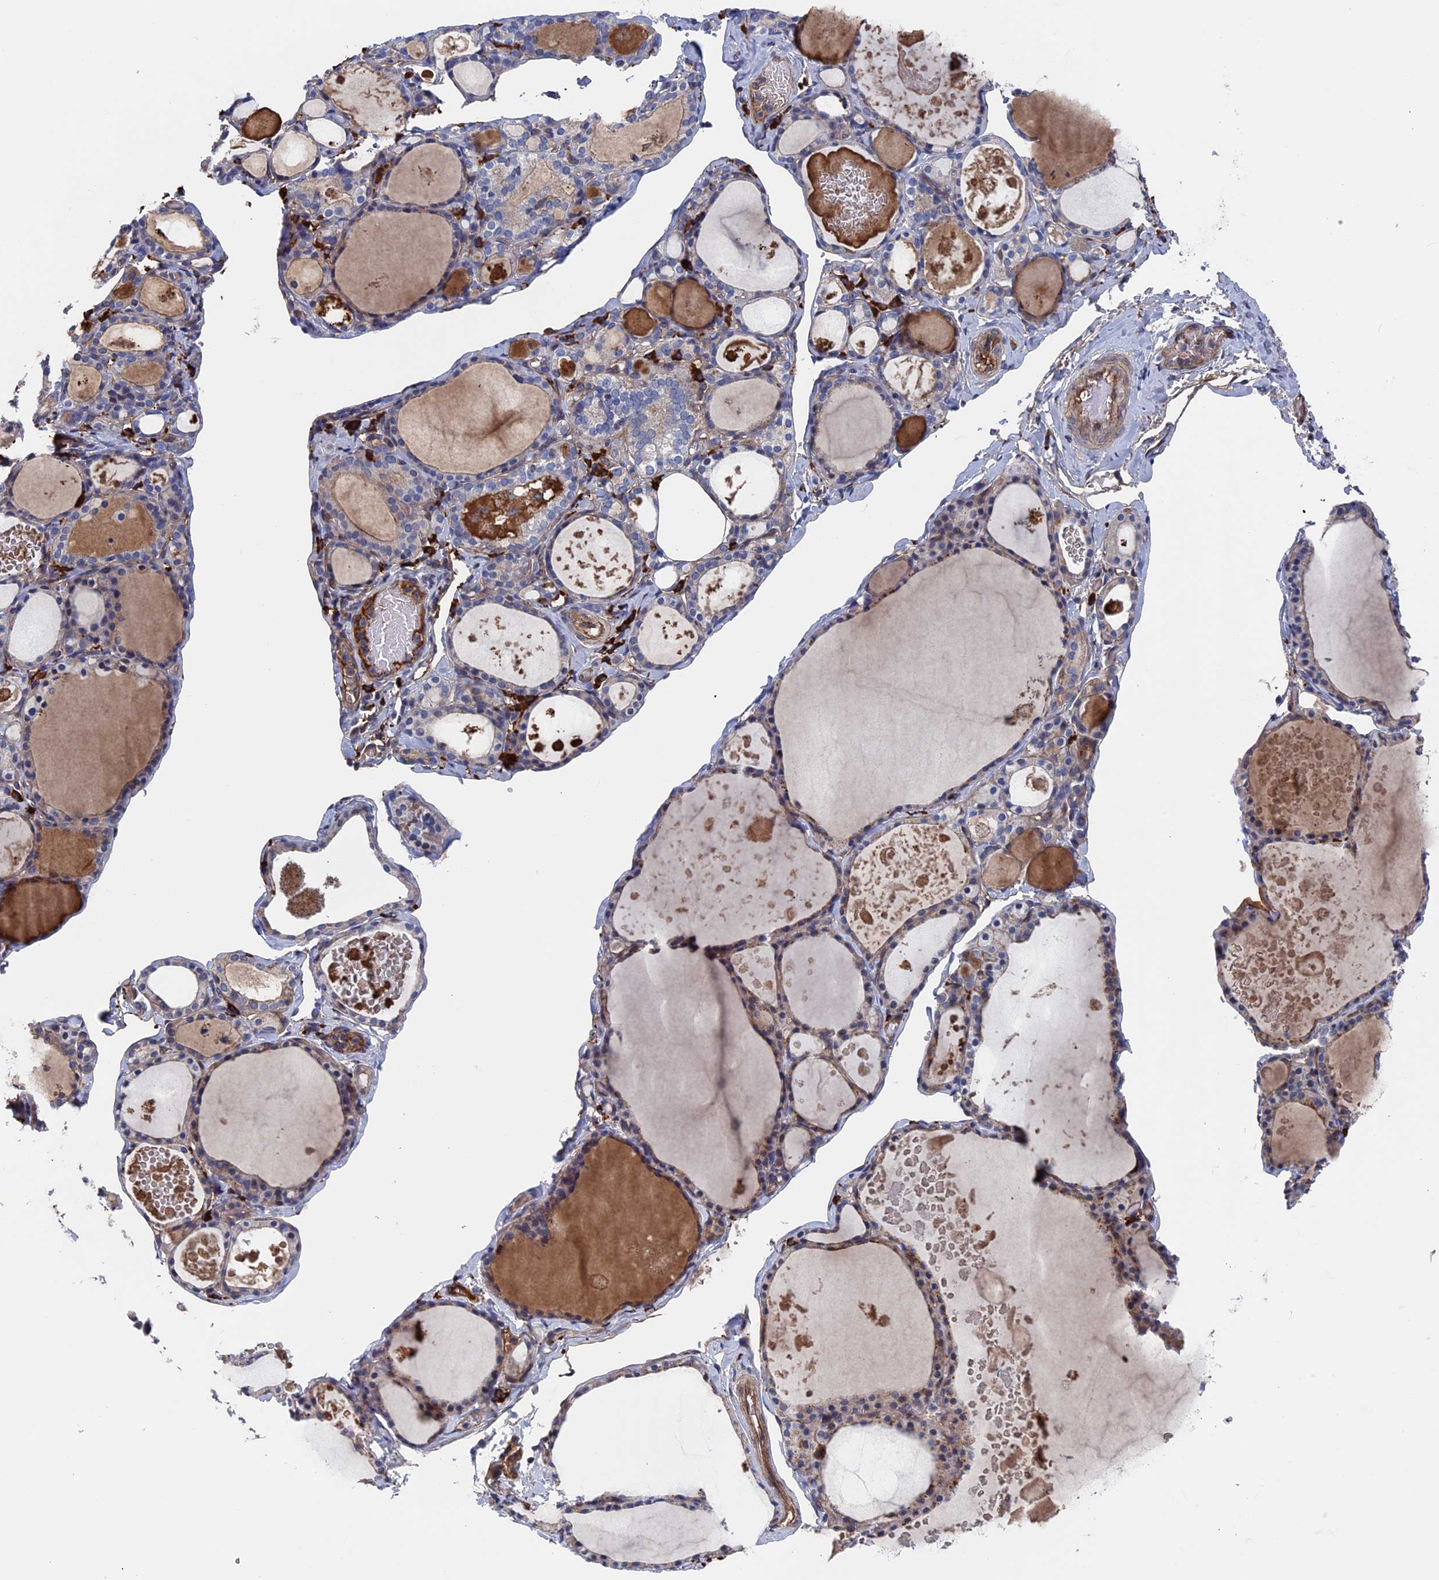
{"staining": {"intensity": "weak", "quantity": "25%-75%", "location": "cytoplasmic/membranous"}, "tissue": "thyroid gland", "cell_type": "Glandular cells", "image_type": "normal", "snomed": [{"axis": "morphology", "description": "Normal tissue, NOS"}, {"axis": "topography", "description": "Thyroid gland"}], "caption": "Unremarkable thyroid gland shows weak cytoplasmic/membranous staining in about 25%-75% of glandular cells, visualized by immunohistochemistry.", "gene": "RPUSD1", "patient": {"sex": "male", "age": 56}}